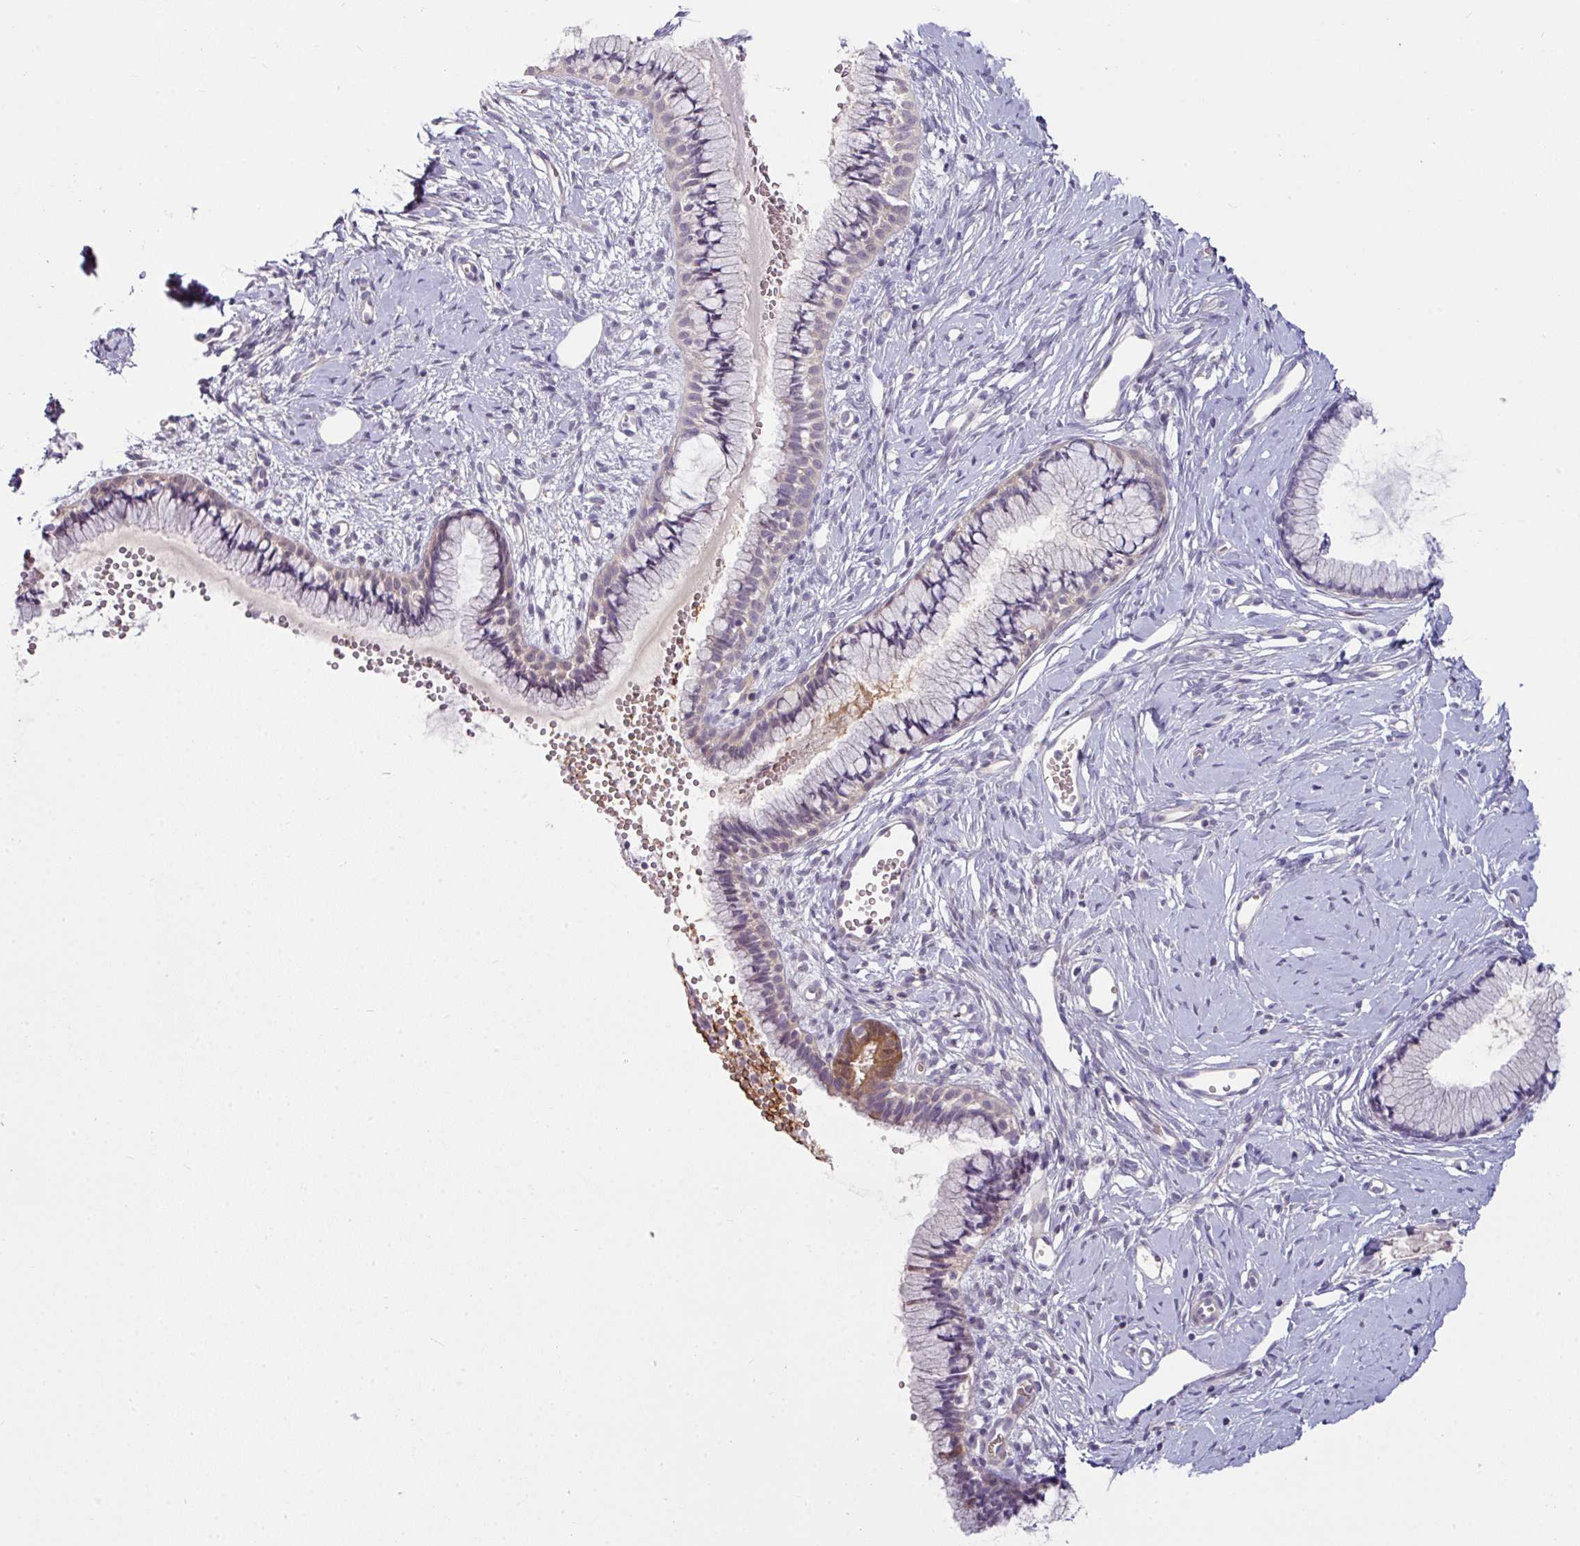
{"staining": {"intensity": "negative", "quantity": "none", "location": "none"}, "tissue": "cervix", "cell_type": "Glandular cells", "image_type": "normal", "snomed": [{"axis": "morphology", "description": "Normal tissue, NOS"}, {"axis": "topography", "description": "Cervix"}], "caption": "This is an immunohistochemistry histopathology image of normal cervix. There is no staining in glandular cells.", "gene": "SLAMF6", "patient": {"sex": "female", "age": 40}}